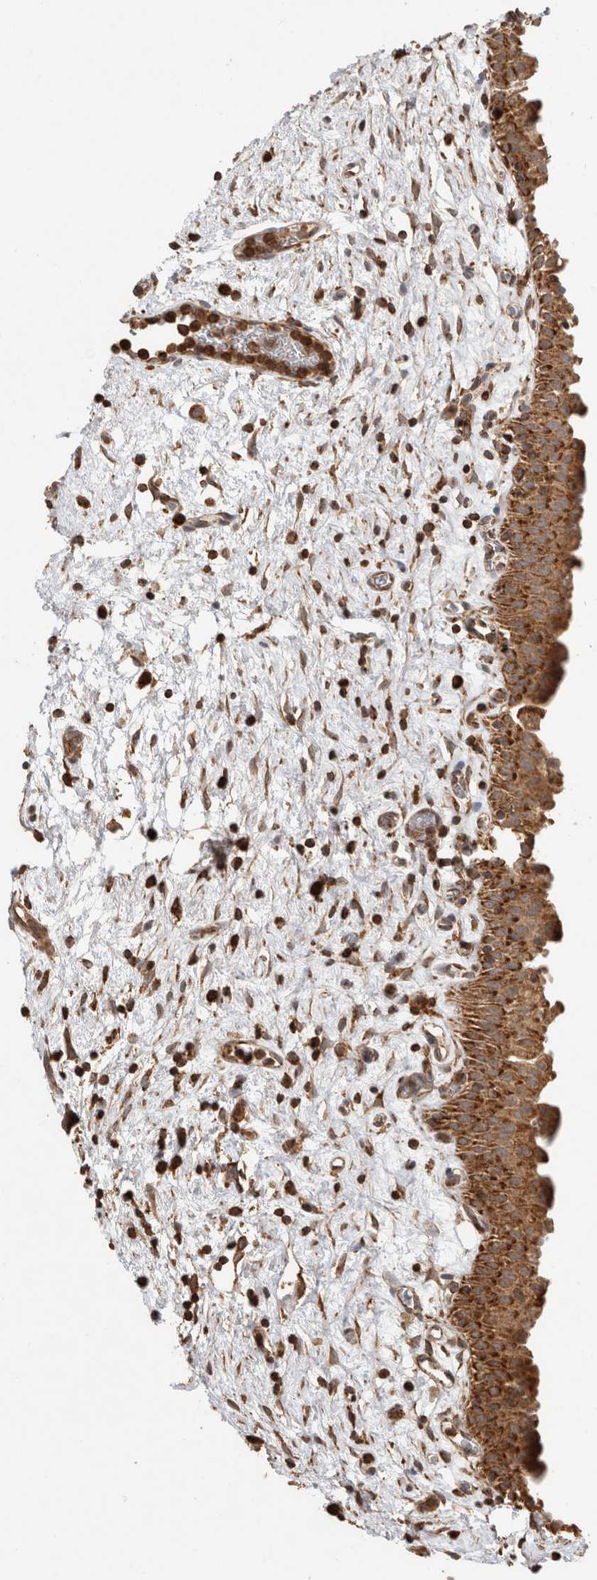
{"staining": {"intensity": "strong", "quantity": ">75%", "location": "cytoplasmic/membranous"}, "tissue": "urinary bladder", "cell_type": "Urothelial cells", "image_type": "normal", "snomed": [{"axis": "morphology", "description": "Normal tissue, NOS"}, {"axis": "topography", "description": "Urinary bladder"}], "caption": "The image exhibits immunohistochemical staining of unremarkable urinary bladder. There is strong cytoplasmic/membranous expression is identified in about >75% of urothelial cells.", "gene": "IMMP2L", "patient": {"sex": "male", "age": 82}}